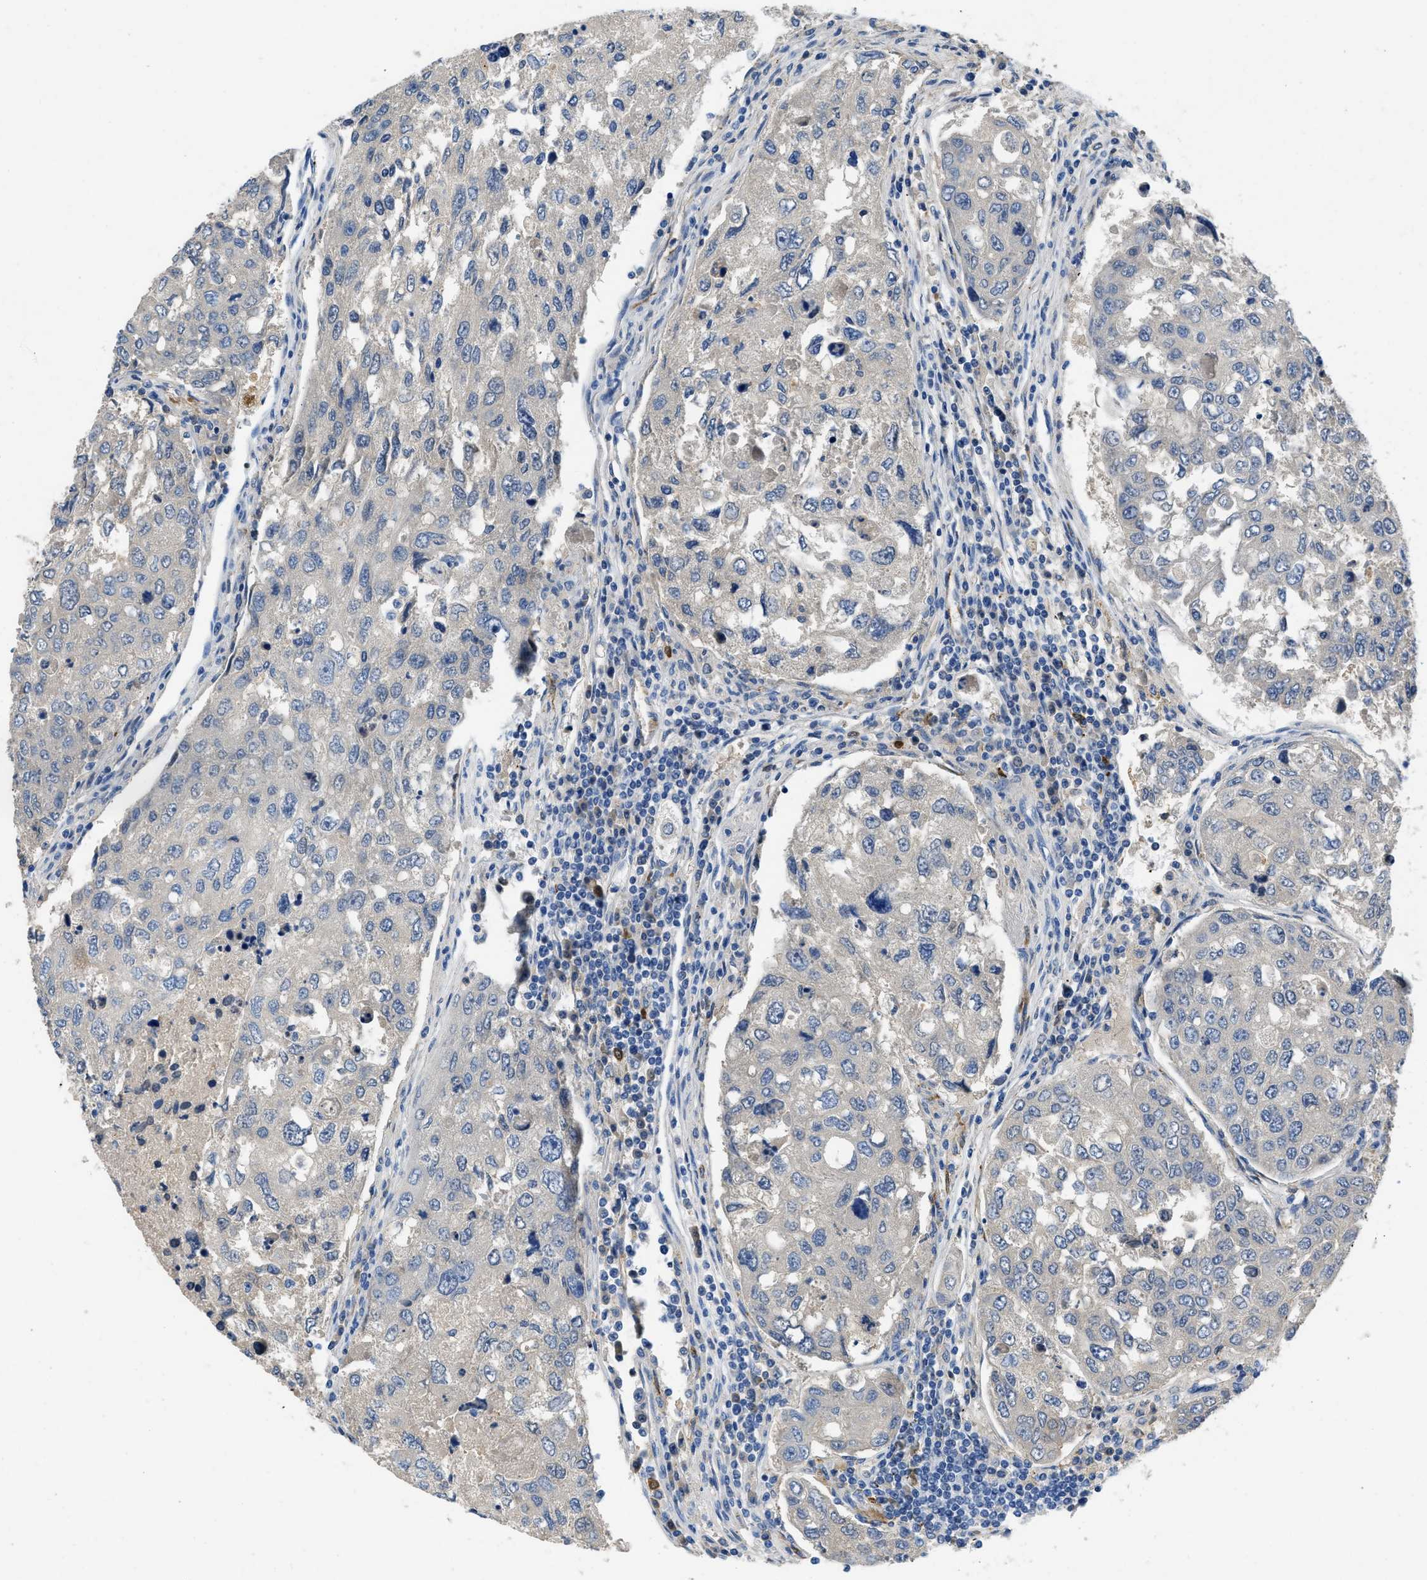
{"staining": {"intensity": "negative", "quantity": "none", "location": "none"}, "tissue": "urothelial cancer", "cell_type": "Tumor cells", "image_type": "cancer", "snomed": [{"axis": "morphology", "description": "Urothelial carcinoma, High grade"}, {"axis": "topography", "description": "Lymph node"}, {"axis": "topography", "description": "Urinary bladder"}], "caption": "Immunohistochemistry micrograph of urothelial cancer stained for a protein (brown), which shows no positivity in tumor cells.", "gene": "SPEG", "patient": {"sex": "male", "age": 51}}